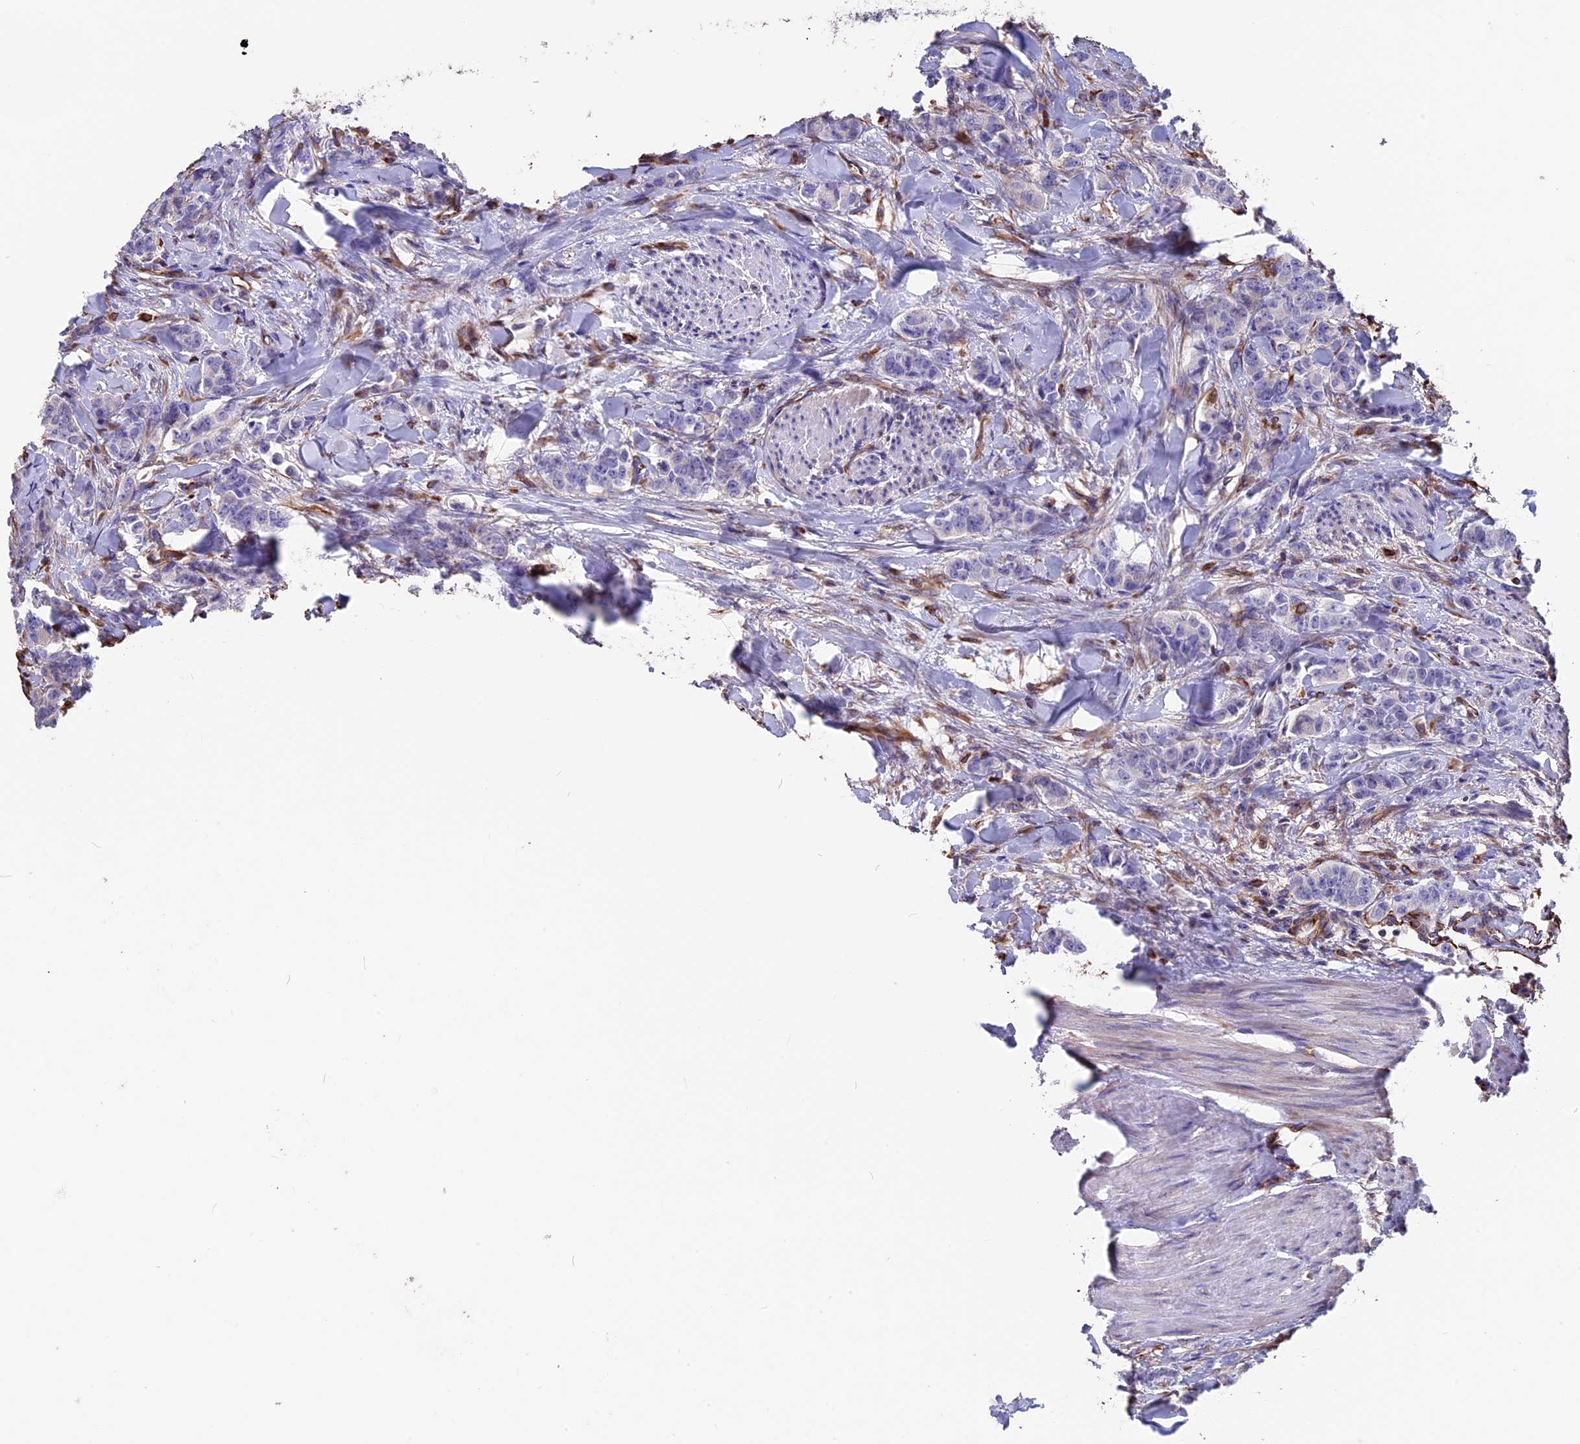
{"staining": {"intensity": "negative", "quantity": "none", "location": "none"}, "tissue": "breast cancer", "cell_type": "Tumor cells", "image_type": "cancer", "snomed": [{"axis": "morphology", "description": "Duct carcinoma"}, {"axis": "topography", "description": "Breast"}], "caption": "Immunohistochemical staining of breast cancer (invasive ductal carcinoma) shows no significant expression in tumor cells.", "gene": "SEH1L", "patient": {"sex": "female", "age": 40}}